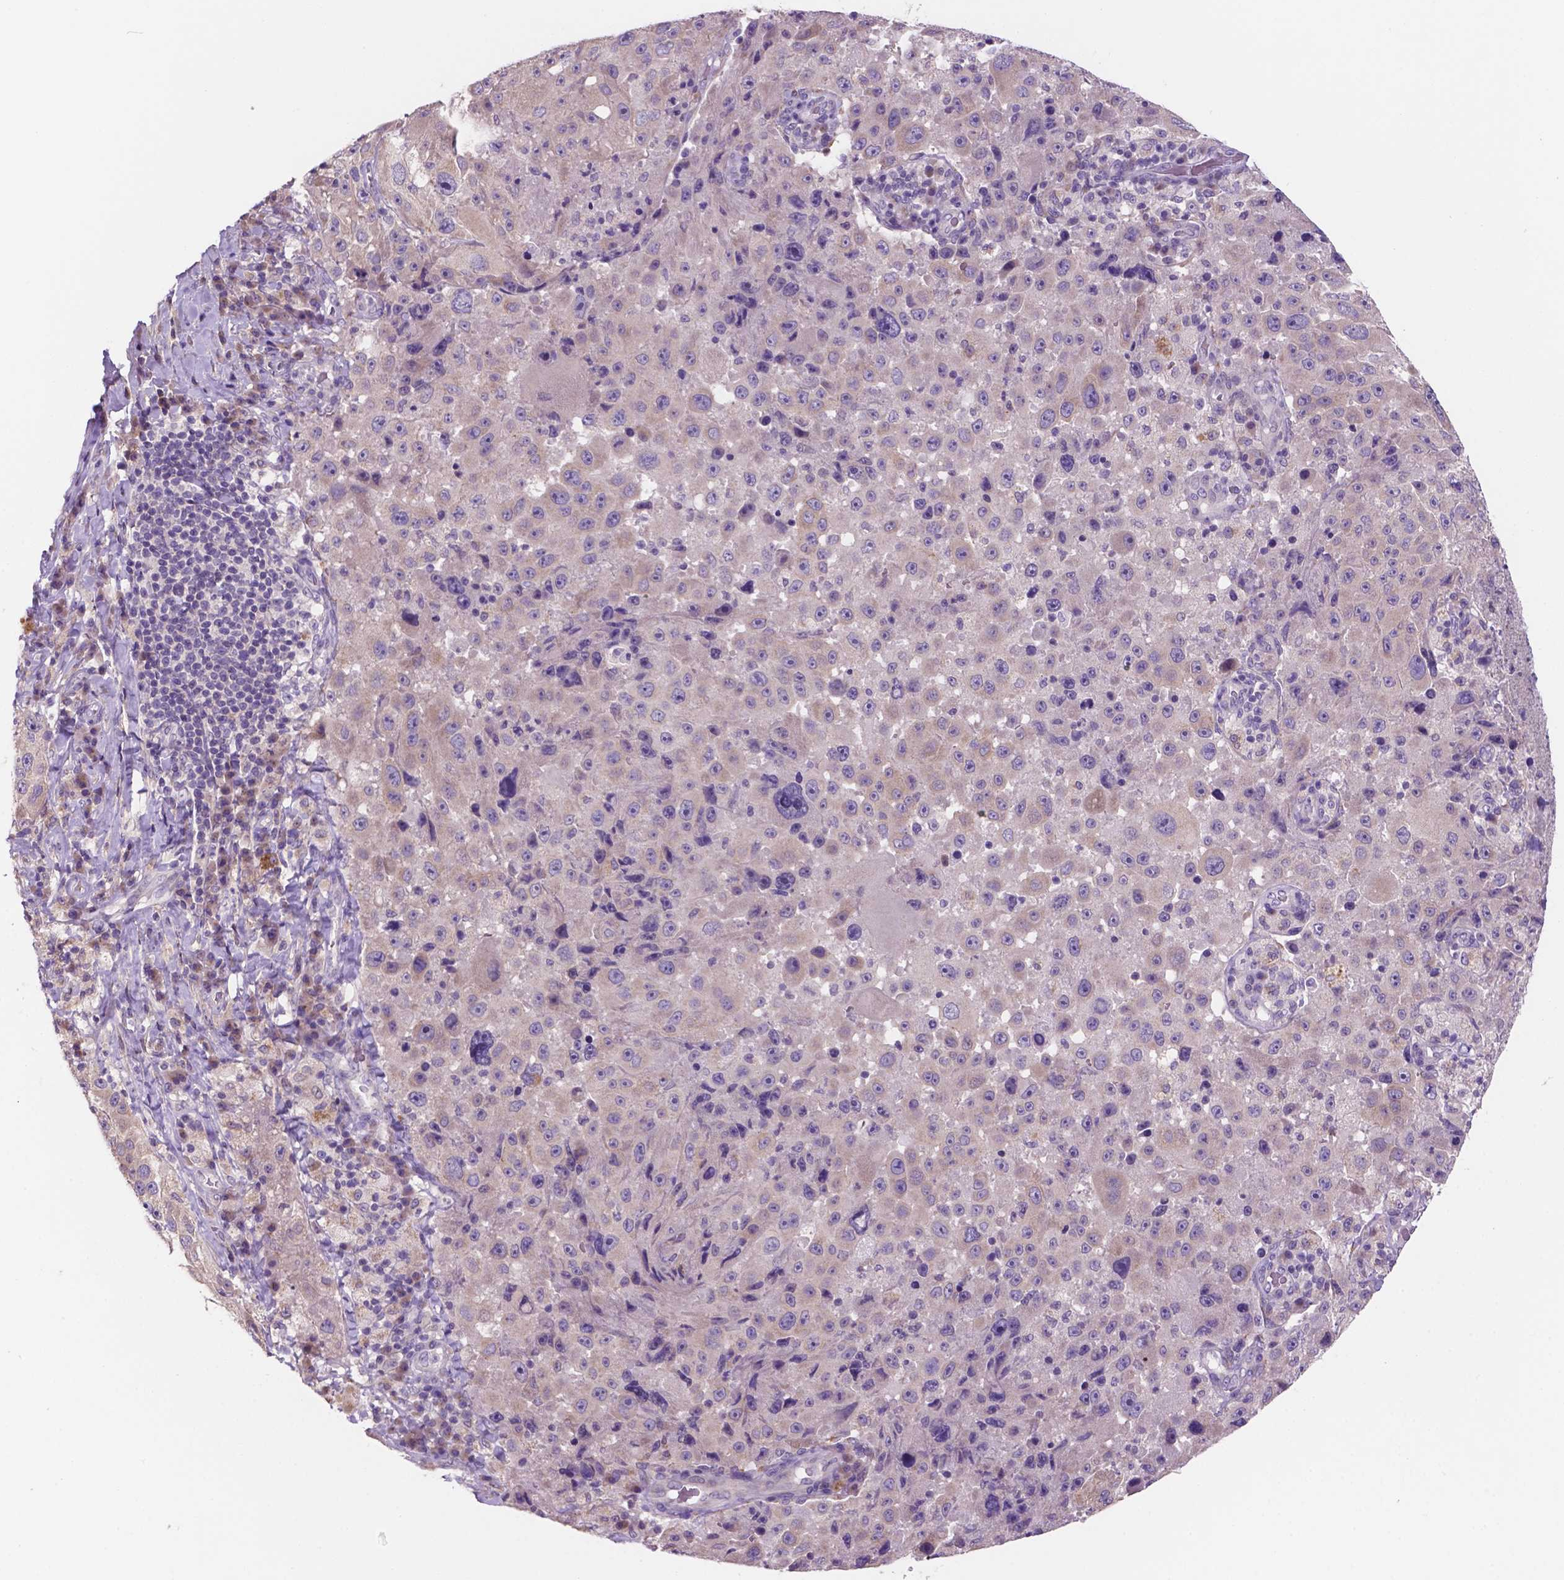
{"staining": {"intensity": "negative", "quantity": "none", "location": "none"}, "tissue": "melanoma", "cell_type": "Tumor cells", "image_type": "cancer", "snomed": [{"axis": "morphology", "description": "Malignant melanoma, Metastatic site"}, {"axis": "topography", "description": "Lymph node"}], "caption": "Malignant melanoma (metastatic site) stained for a protein using IHC exhibits no staining tumor cells.", "gene": "MKRN2OS", "patient": {"sex": "male", "age": 62}}